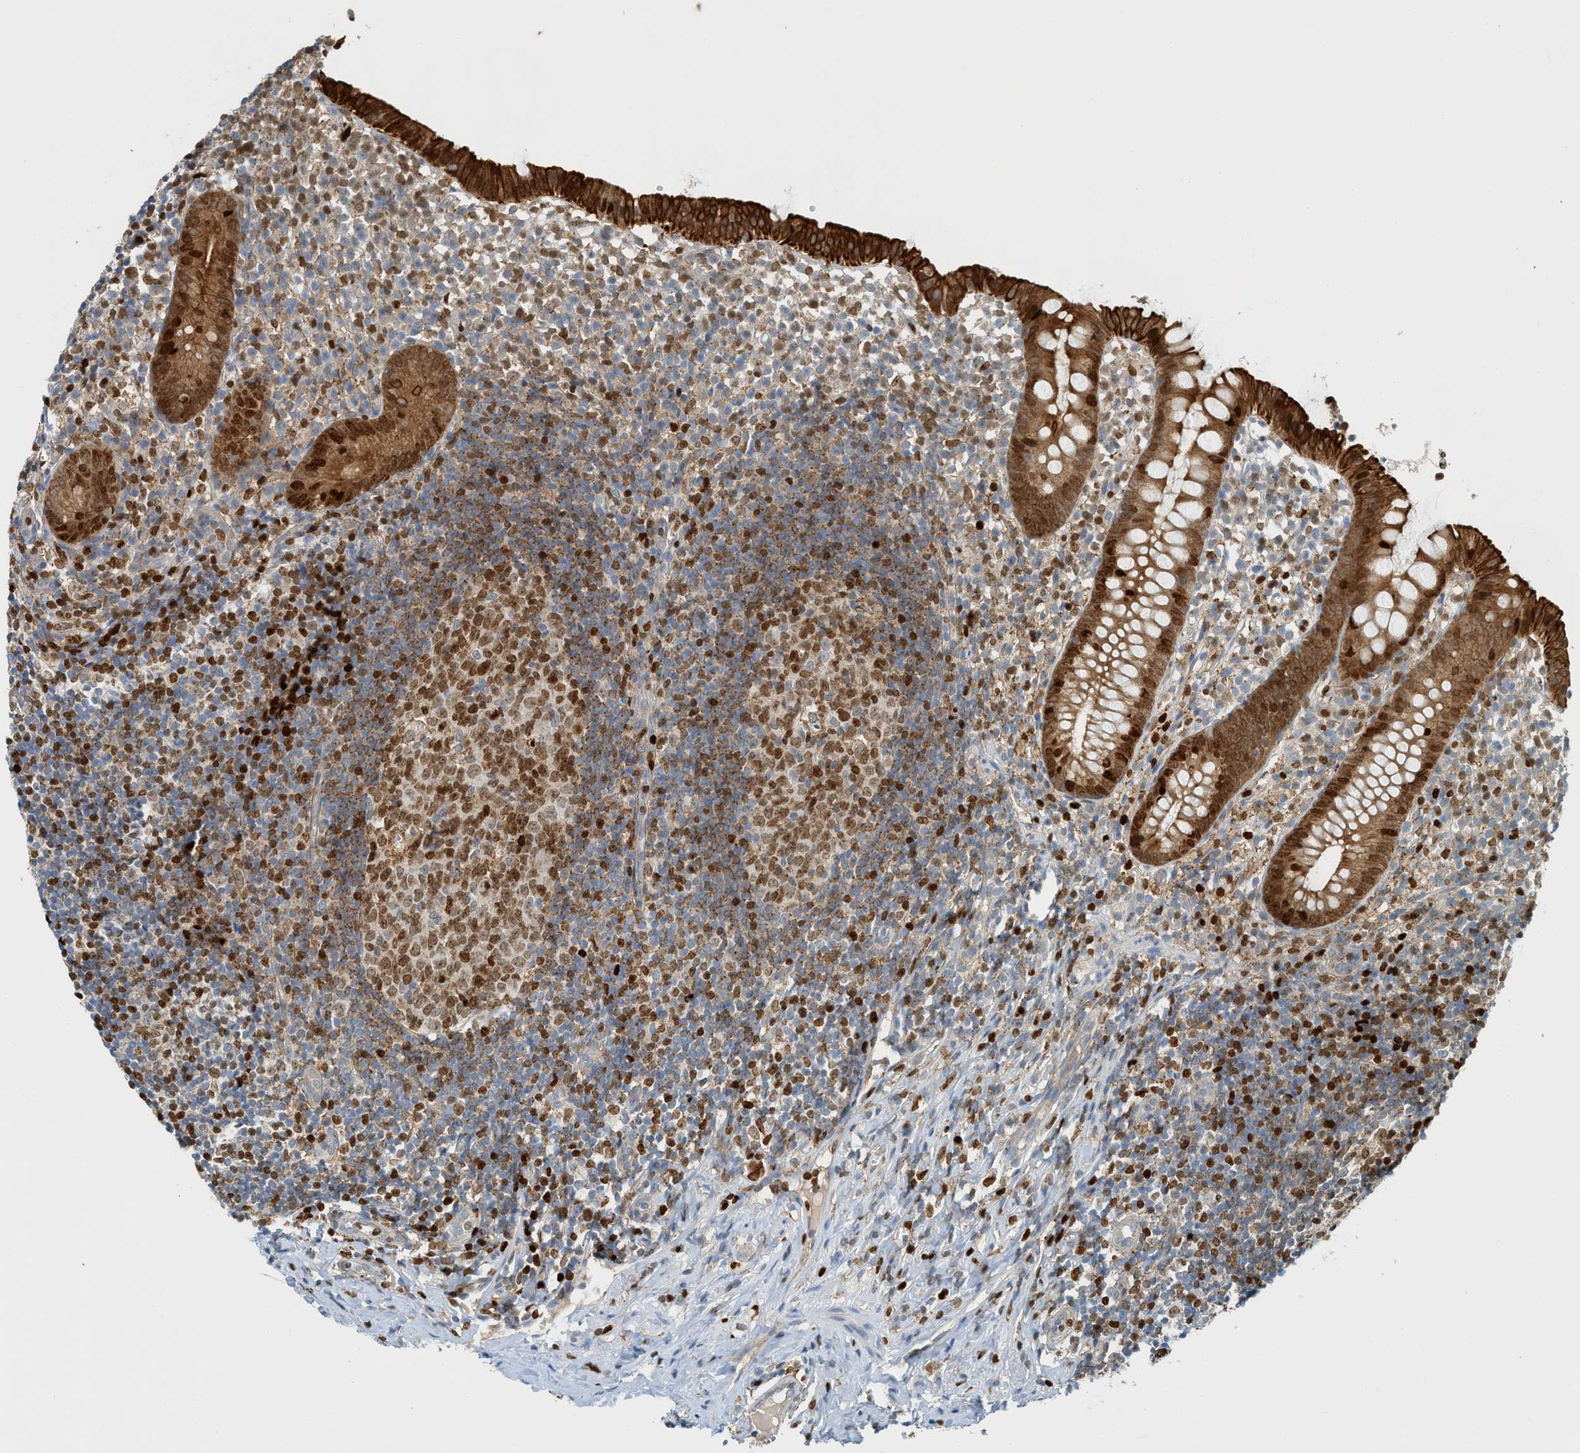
{"staining": {"intensity": "strong", "quantity": ">75%", "location": "cytoplasmic/membranous,nuclear"}, "tissue": "appendix", "cell_type": "Glandular cells", "image_type": "normal", "snomed": [{"axis": "morphology", "description": "Normal tissue, NOS"}, {"axis": "topography", "description": "Appendix"}], "caption": "Protein analysis of unremarkable appendix shows strong cytoplasmic/membranous,nuclear staining in approximately >75% of glandular cells. (IHC, brightfield microscopy, high magnification).", "gene": "SH3D19", "patient": {"sex": "female", "age": 20}}